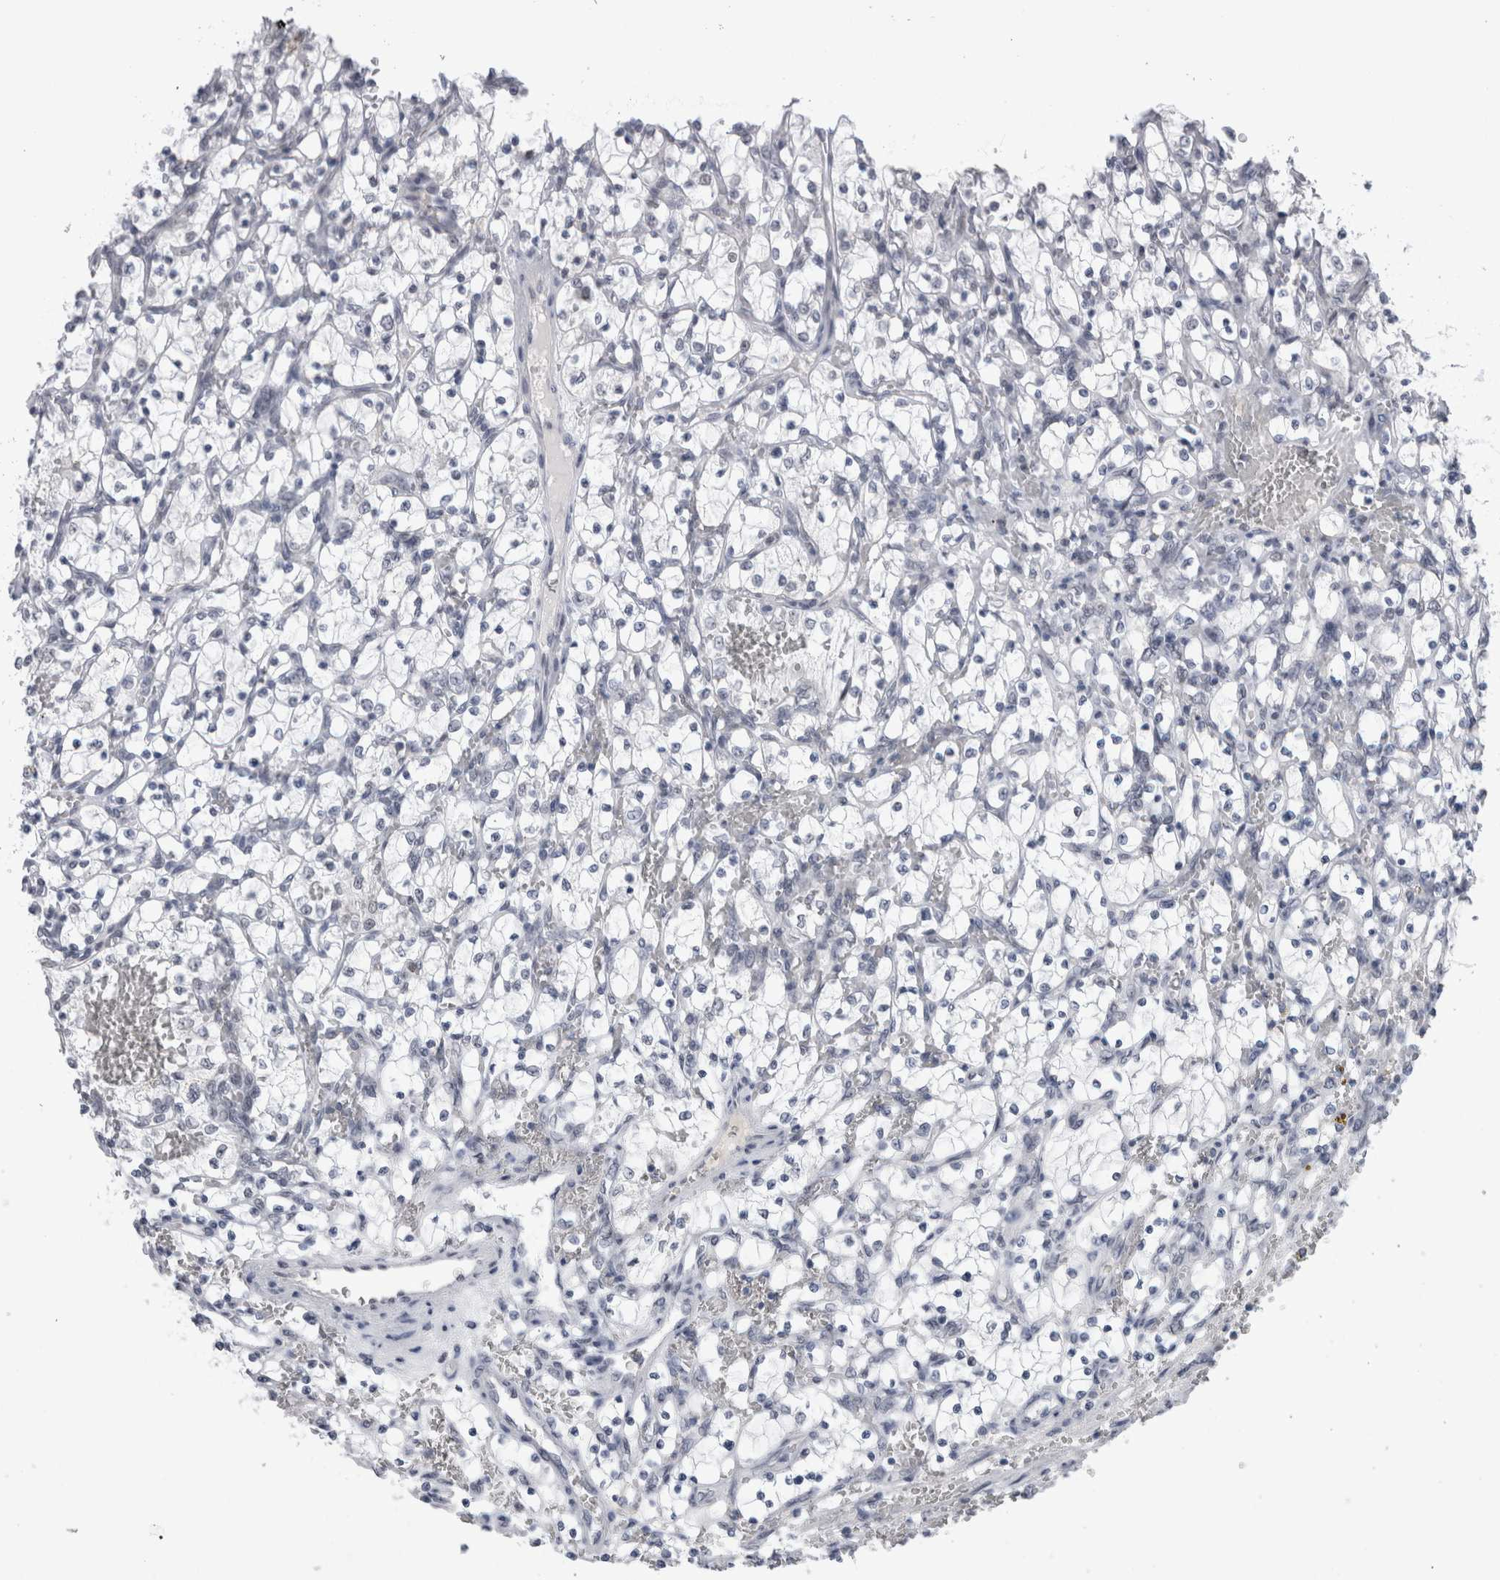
{"staining": {"intensity": "negative", "quantity": "none", "location": "none"}, "tissue": "renal cancer", "cell_type": "Tumor cells", "image_type": "cancer", "snomed": [{"axis": "morphology", "description": "Adenocarcinoma, NOS"}, {"axis": "topography", "description": "Kidney"}], "caption": "High magnification brightfield microscopy of renal adenocarcinoma stained with DAB (3,3'-diaminobenzidine) (brown) and counterstained with hematoxylin (blue): tumor cells show no significant staining.", "gene": "API5", "patient": {"sex": "female", "age": 69}}